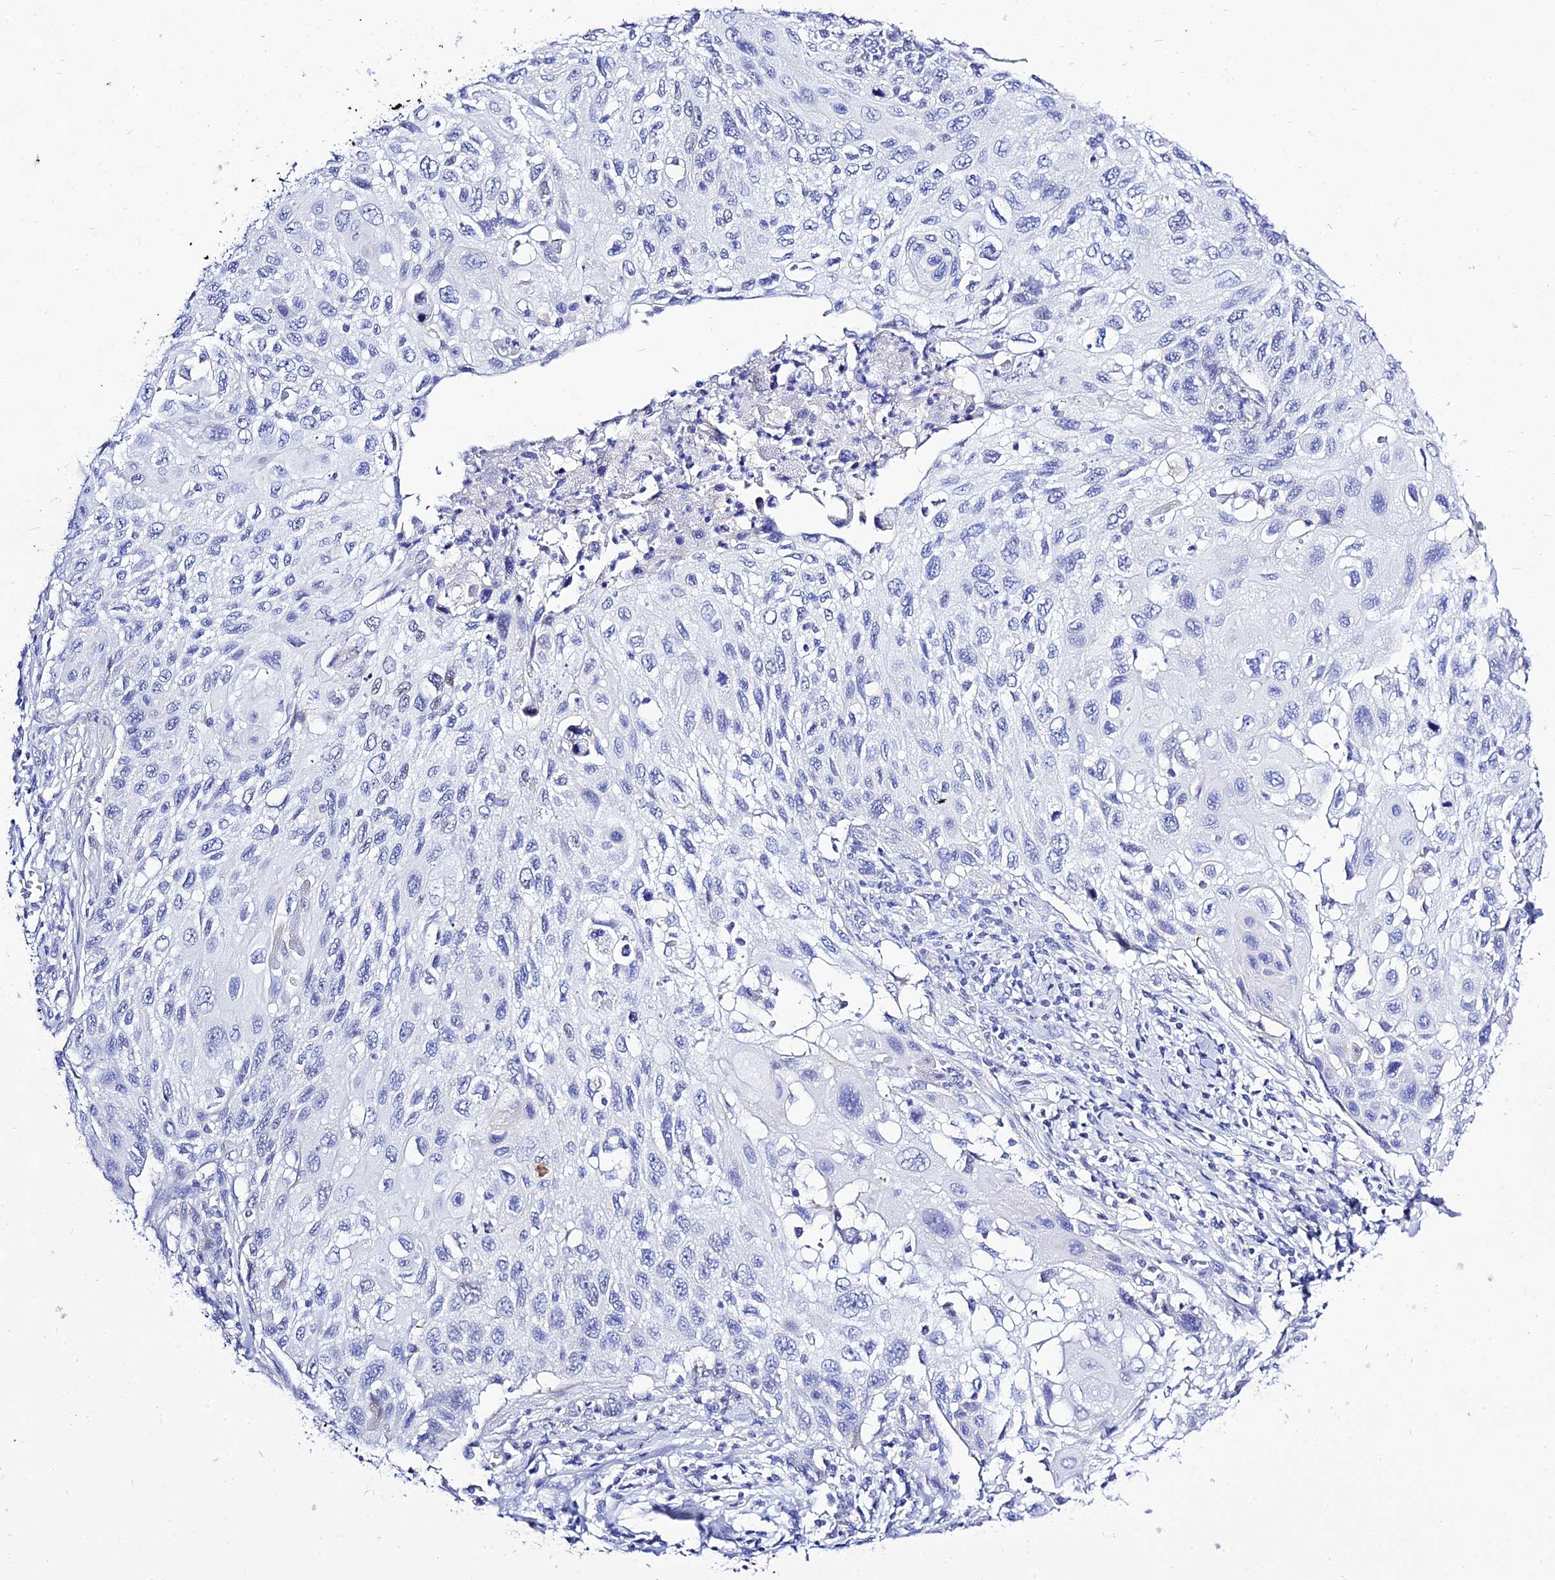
{"staining": {"intensity": "negative", "quantity": "none", "location": "none"}, "tissue": "cervical cancer", "cell_type": "Tumor cells", "image_type": "cancer", "snomed": [{"axis": "morphology", "description": "Squamous cell carcinoma, NOS"}, {"axis": "topography", "description": "Cervix"}], "caption": "IHC photomicrograph of neoplastic tissue: human cervical squamous cell carcinoma stained with DAB shows no significant protein expression in tumor cells.", "gene": "DEFB107A", "patient": {"sex": "female", "age": 70}}